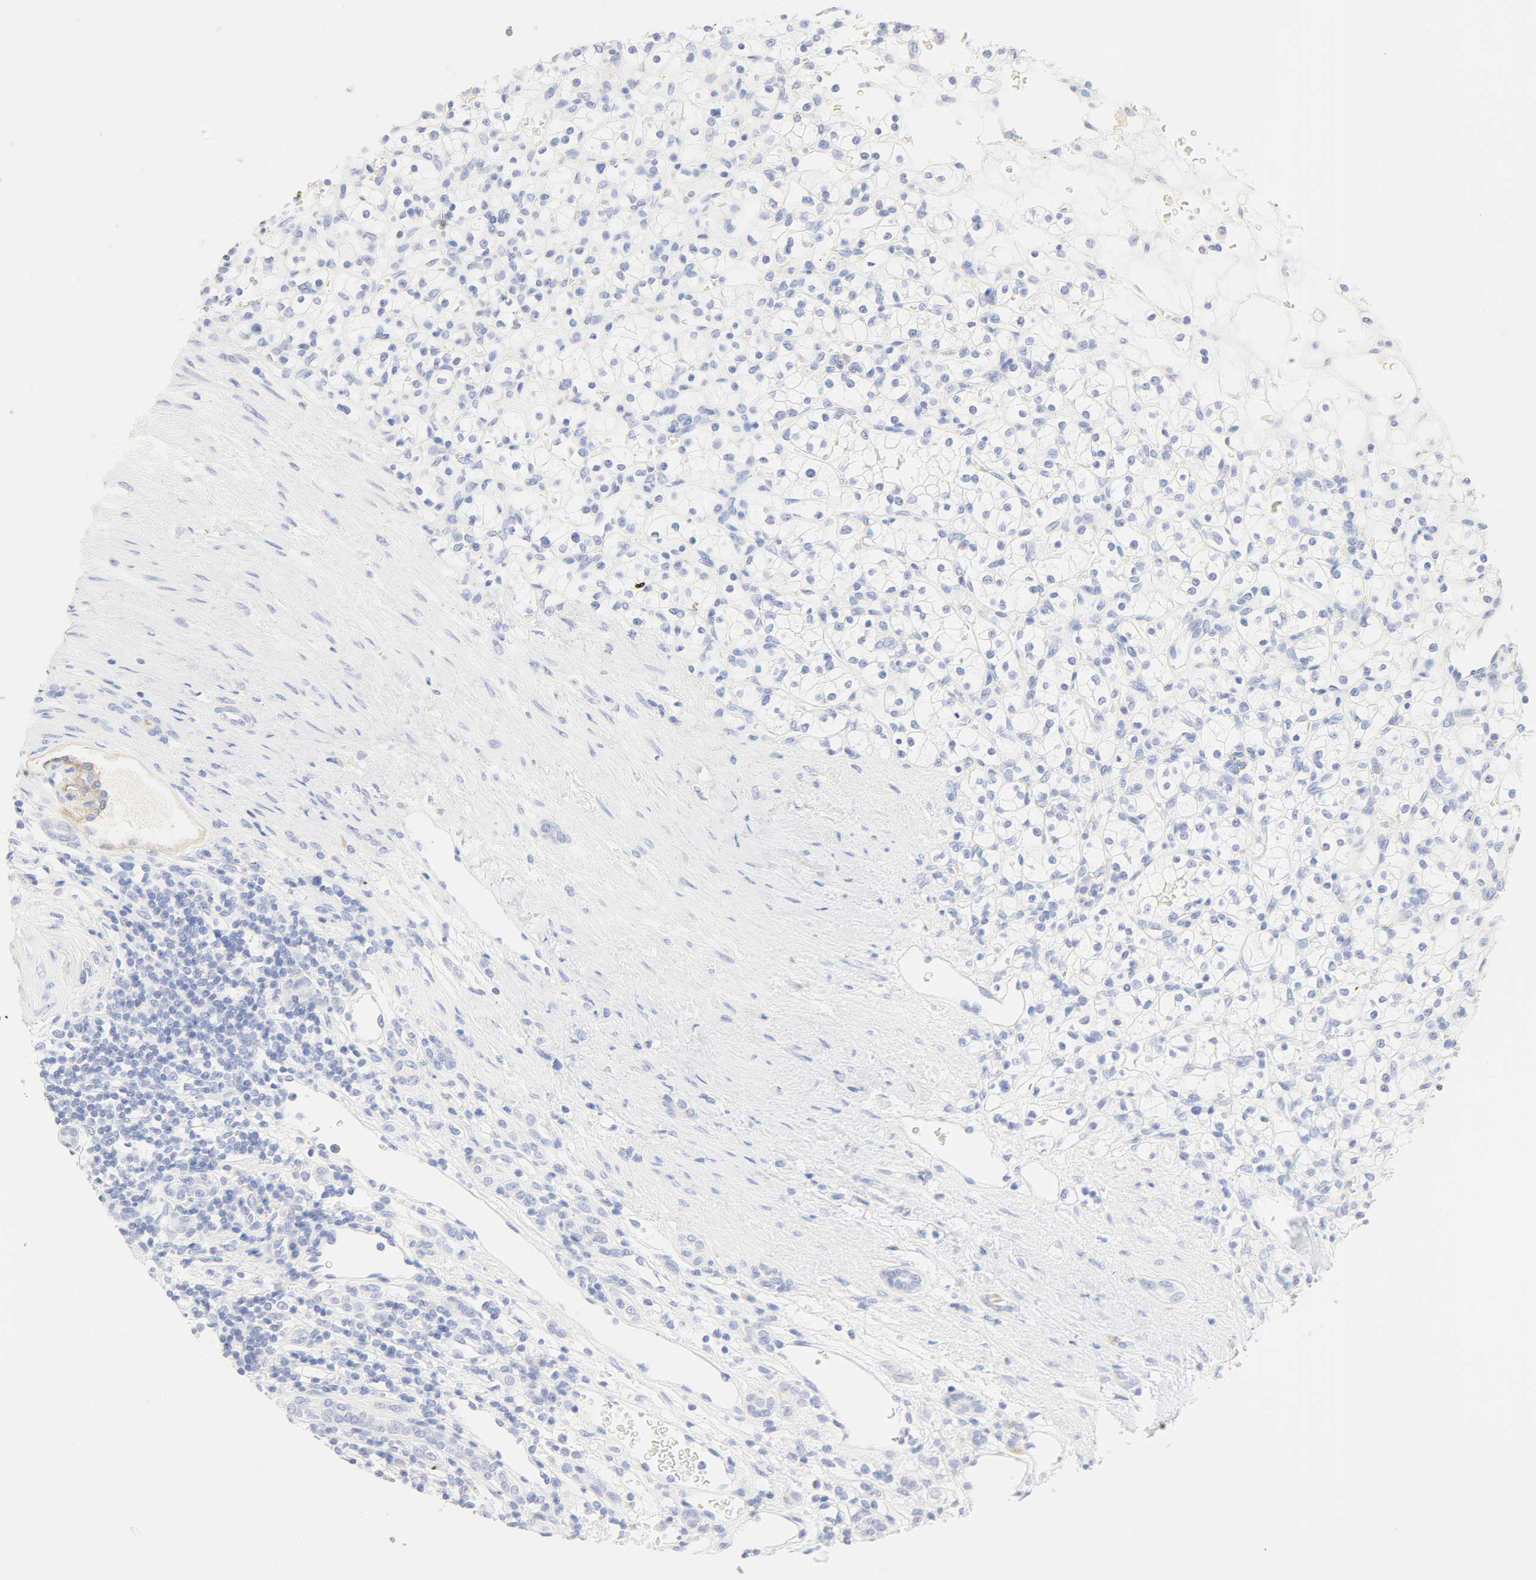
{"staining": {"intensity": "negative", "quantity": "none", "location": "none"}, "tissue": "renal cancer", "cell_type": "Tumor cells", "image_type": "cancer", "snomed": [{"axis": "morphology", "description": "Normal tissue, NOS"}, {"axis": "morphology", "description": "Adenocarcinoma, NOS"}, {"axis": "topography", "description": "Kidney"}], "caption": "Immunohistochemistry (IHC) micrograph of neoplastic tissue: human renal cancer stained with DAB shows no significant protein expression in tumor cells.", "gene": "SLCO1B3", "patient": {"sex": "female", "age": 55}}